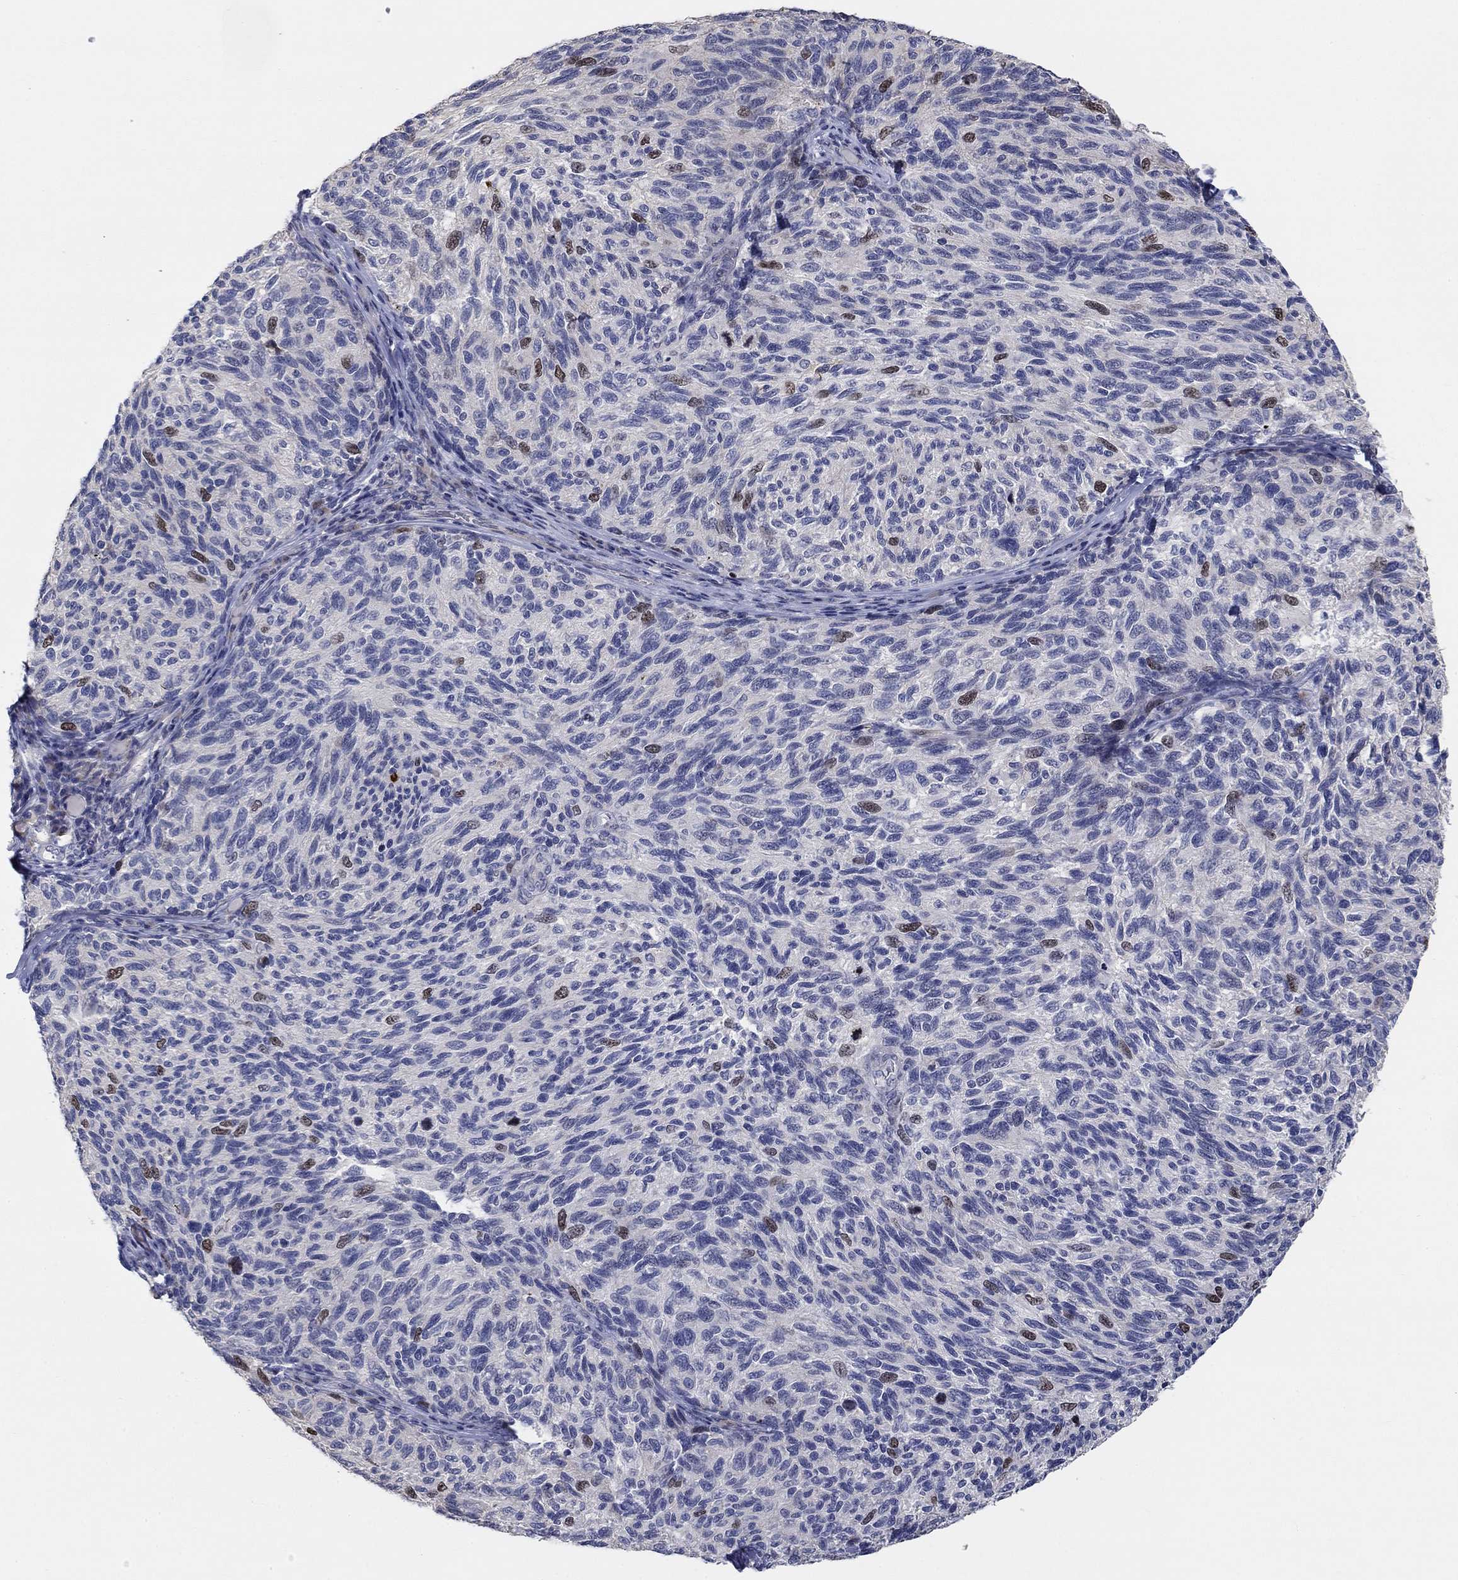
{"staining": {"intensity": "strong", "quantity": "<25%", "location": "nuclear"}, "tissue": "melanoma", "cell_type": "Tumor cells", "image_type": "cancer", "snomed": [{"axis": "morphology", "description": "Malignant melanoma, NOS"}, {"axis": "topography", "description": "Skin"}], "caption": "Tumor cells display strong nuclear expression in about <25% of cells in melanoma.", "gene": "PRC1", "patient": {"sex": "female", "age": 73}}